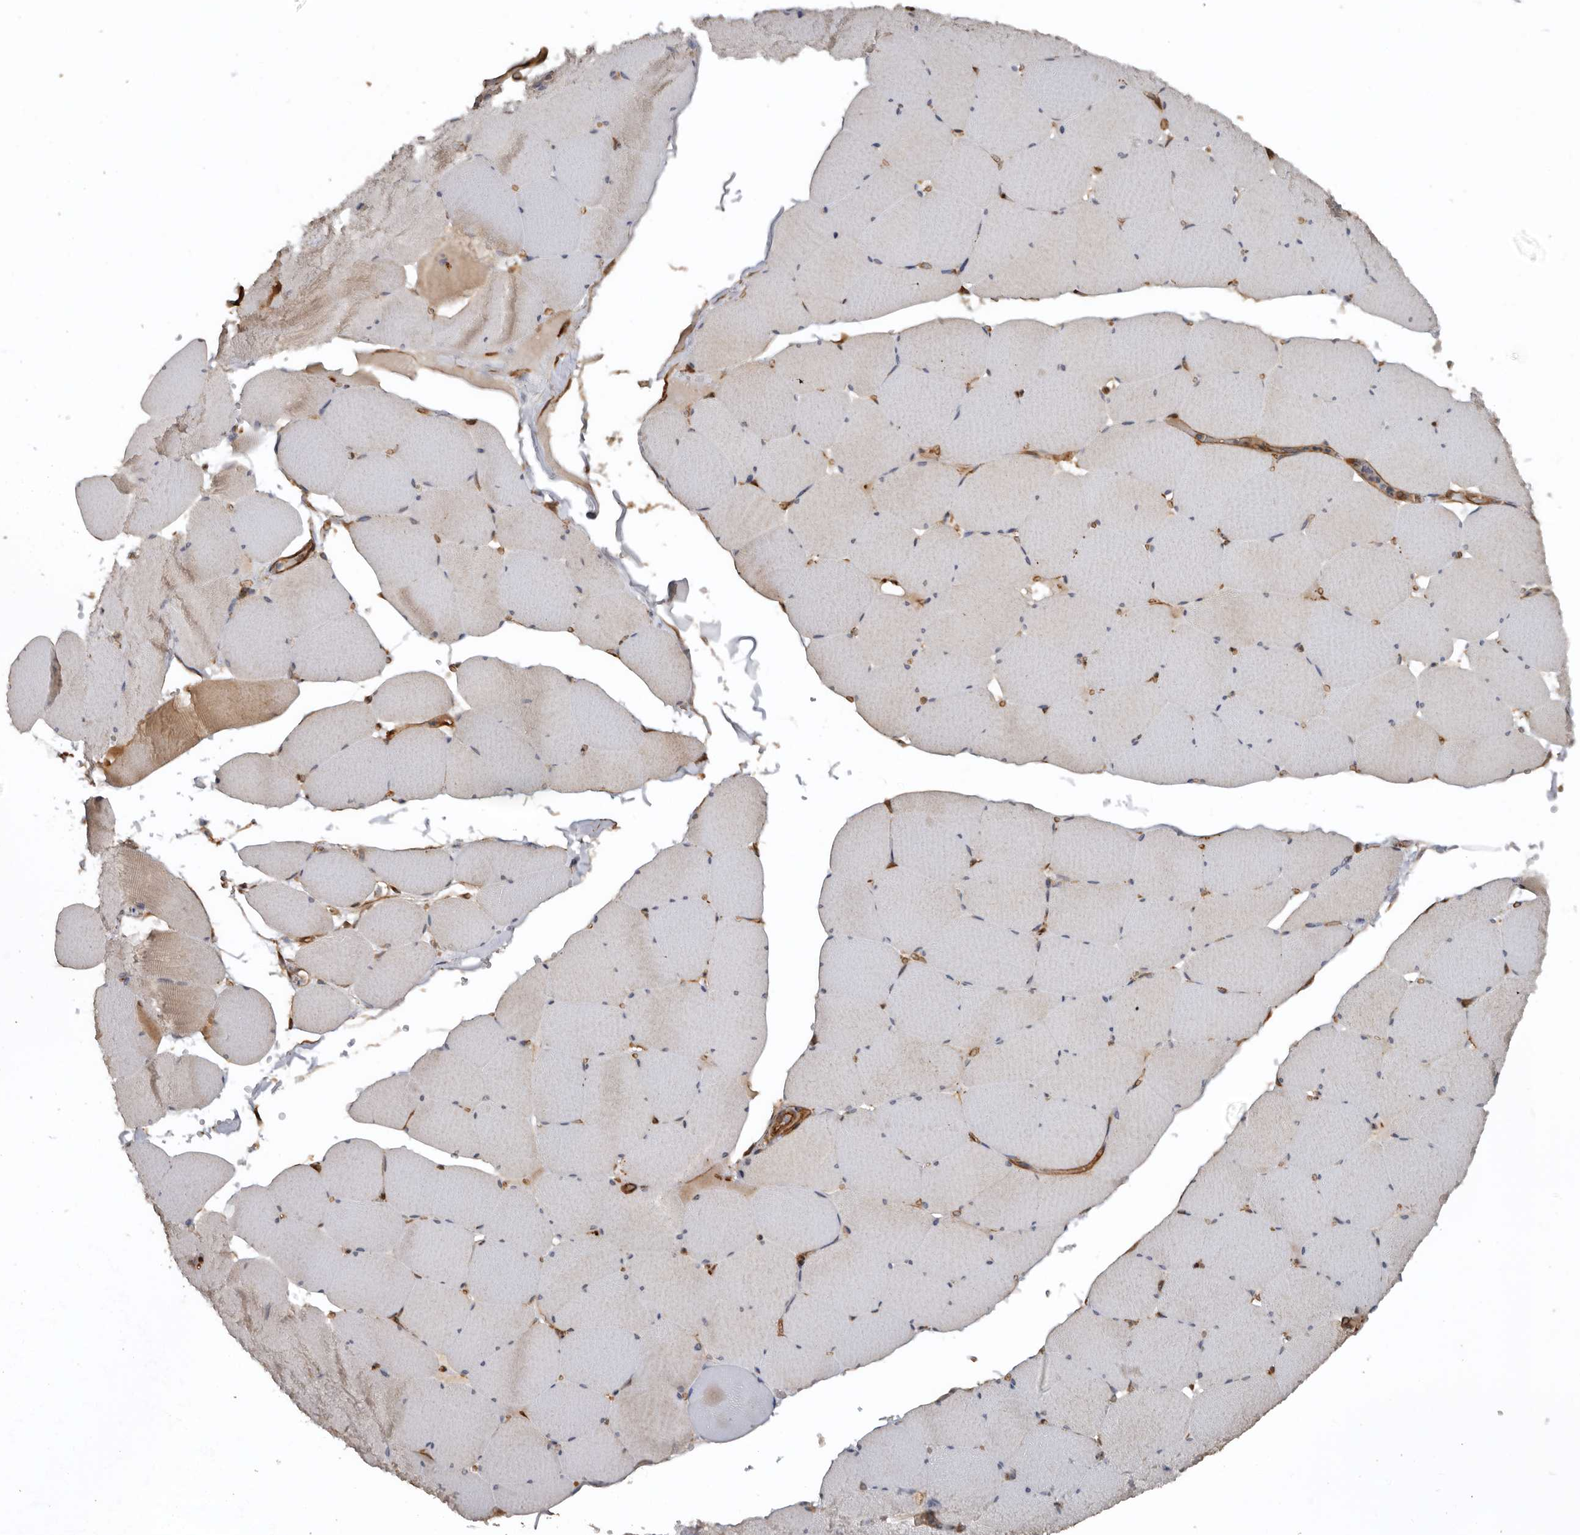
{"staining": {"intensity": "weak", "quantity": "25%-75%", "location": "cytoplasmic/membranous"}, "tissue": "skeletal muscle", "cell_type": "Myocytes", "image_type": "normal", "snomed": [{"axis": "morphology", "description": "Normal tissue, NOS"}, {"axis": "topography", "description": "Skeletal muscle"}, {"axis": "topography", "description": "Head-Neck"}], "caption": "Immunohistochemical staining of normal human skeletal muscle exhibits 25%-75% levels of weak cytoplasmic/membranous protein expression in about 25%-75% of myocytes. The protein of interest is shown in brown color, while the nuclei are stained blue.", "gene": "EXOC3L1", "patient": {"sex": "male", "age": 66}}